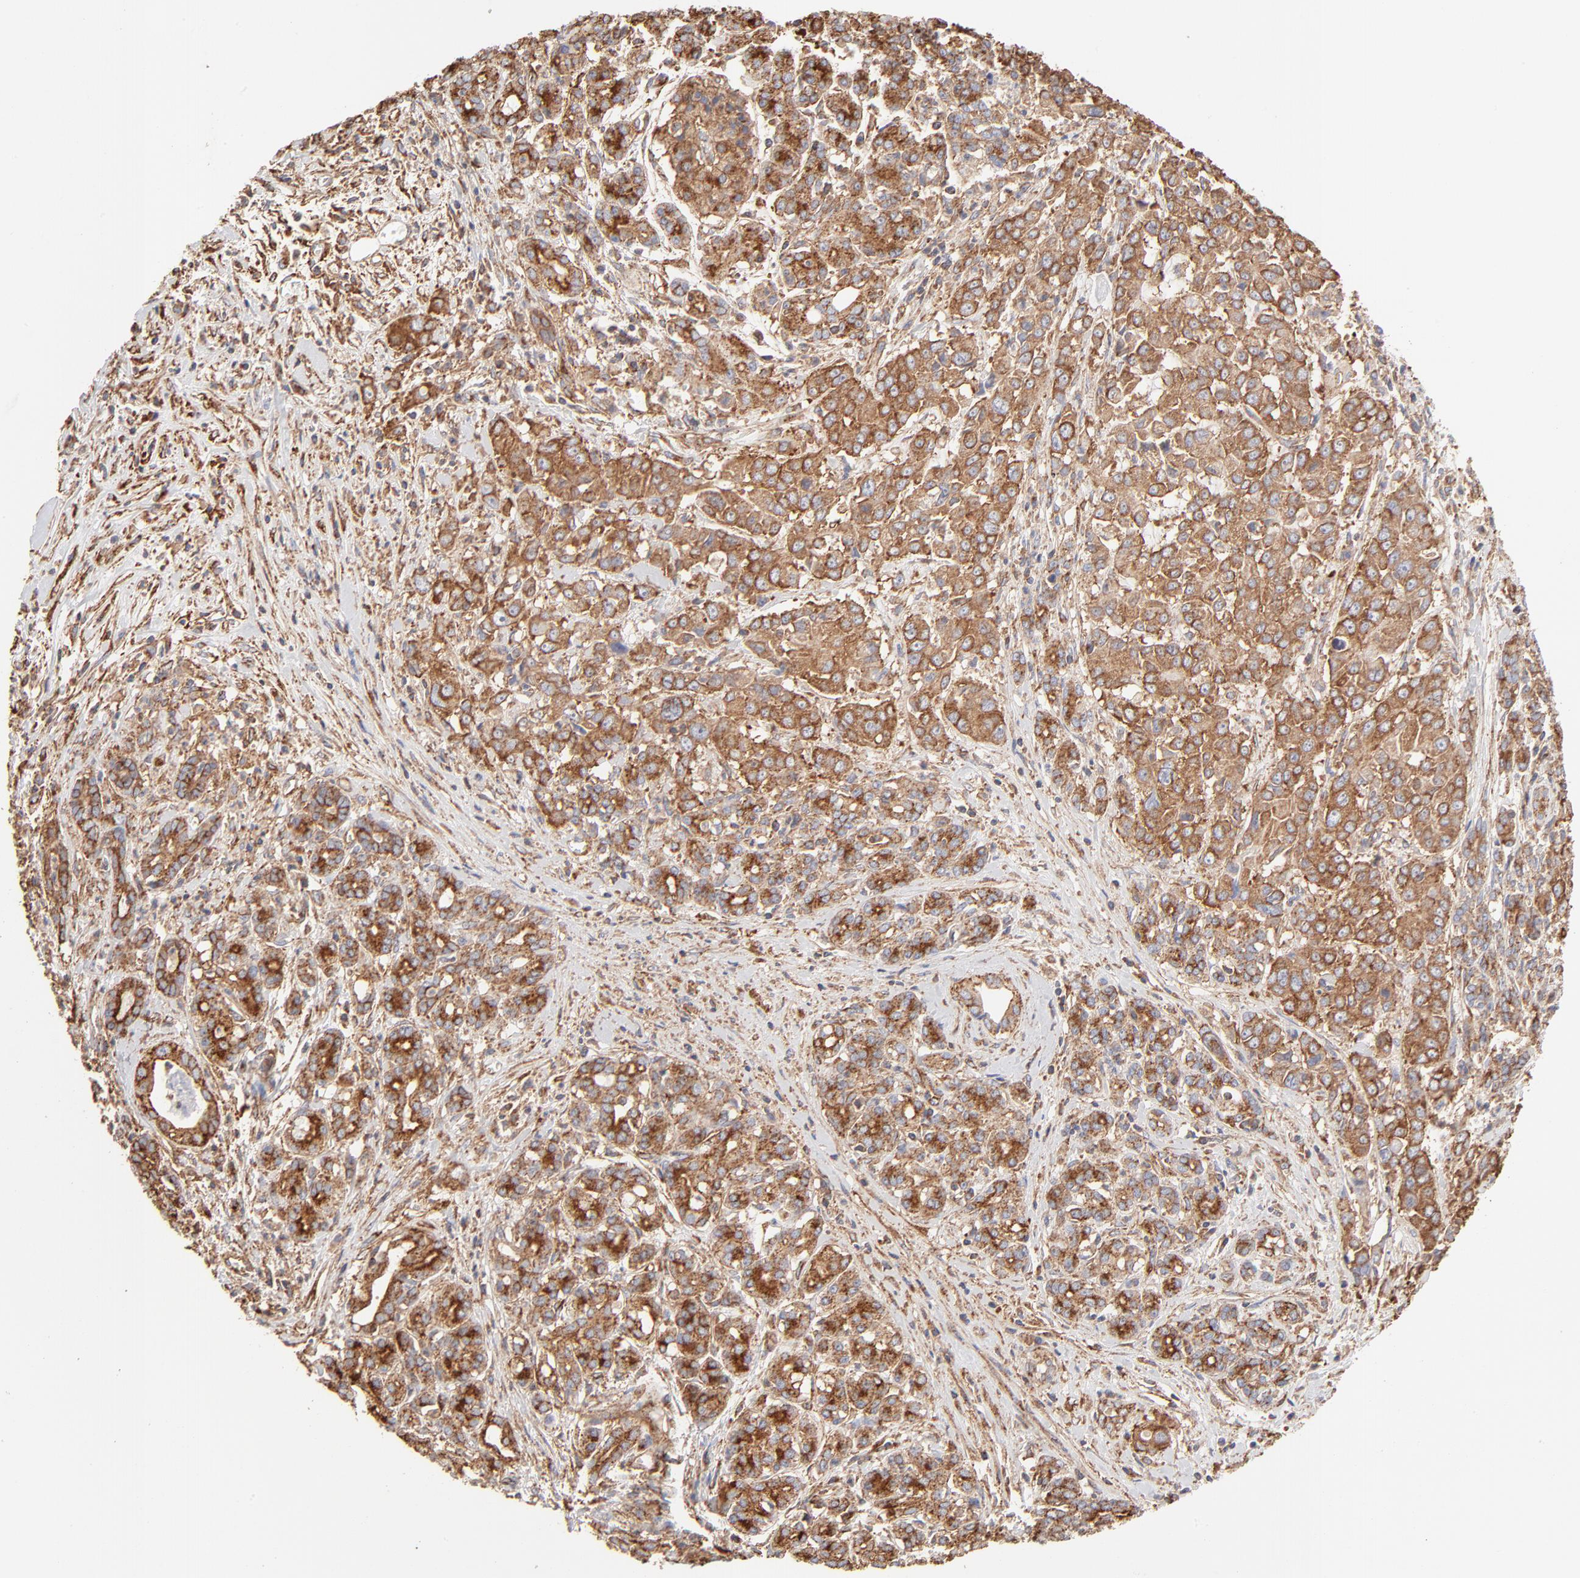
{"staining": {"intensity": "strong", "quantity": ">75%", "location": "cytoplasmic/membranous"}, "tissue": "pancreatic cancer", "cell_type": "Tumor cells", "image_type": "cancer", "snomed": [{"axis": "morphology", "description": "Adenocarcinoma, NOS"}, {"axis": "topography", "description": "Pancreas"}], "caption": "A high-resolution image shows immunohistochemistry staining of pancreatic cancer (adenocarcinoma), which displays strong cytoplasmic/membranous expression in approximately >75% of tumor cells.", "gene": "CLTB", "patient": {"sex": "female", "age": 52}}